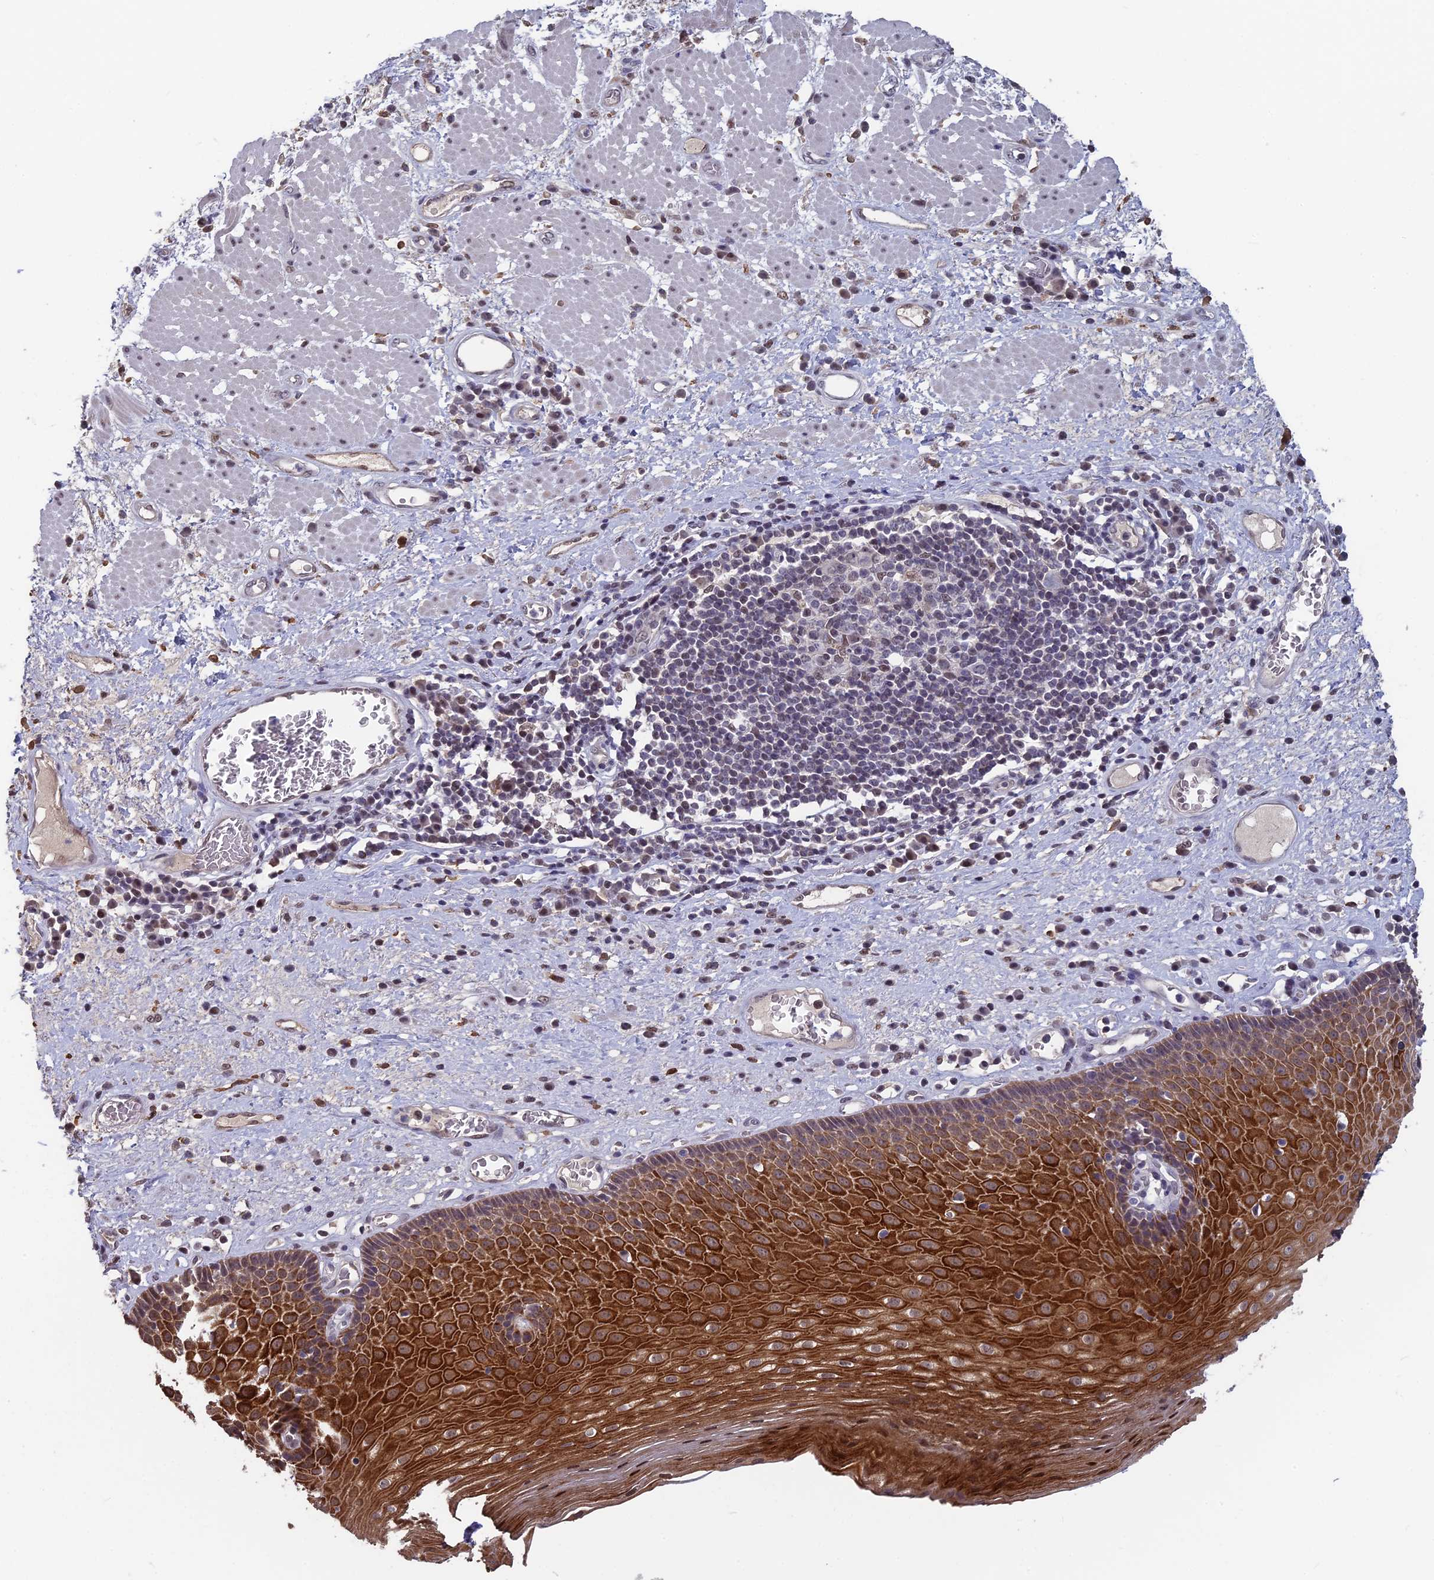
{"staining": {"intensity": "strong", "quantity": ">75%", "location": "cytoplasmic/membranous"}, "tissue": "esophagus", "cell_type": "Squamous epithelial cells", "image_type": "normal", "snomed": [{"axis": "morphology", "description": "Normal tissue, NOS"}, {"axis": "morphology", "description": "Adenocarcinoma, NOS"}, {"axis": "topography", "description": "Esophagus"}], "caption": "DAB immunohistochemical staining of benign esophagus reveals strong cytoplasmic/membranous protein positivity in about >75% of squamous epithelial cells.", "gene": "MT", "patient": {"sex": "male", "age": 62}}